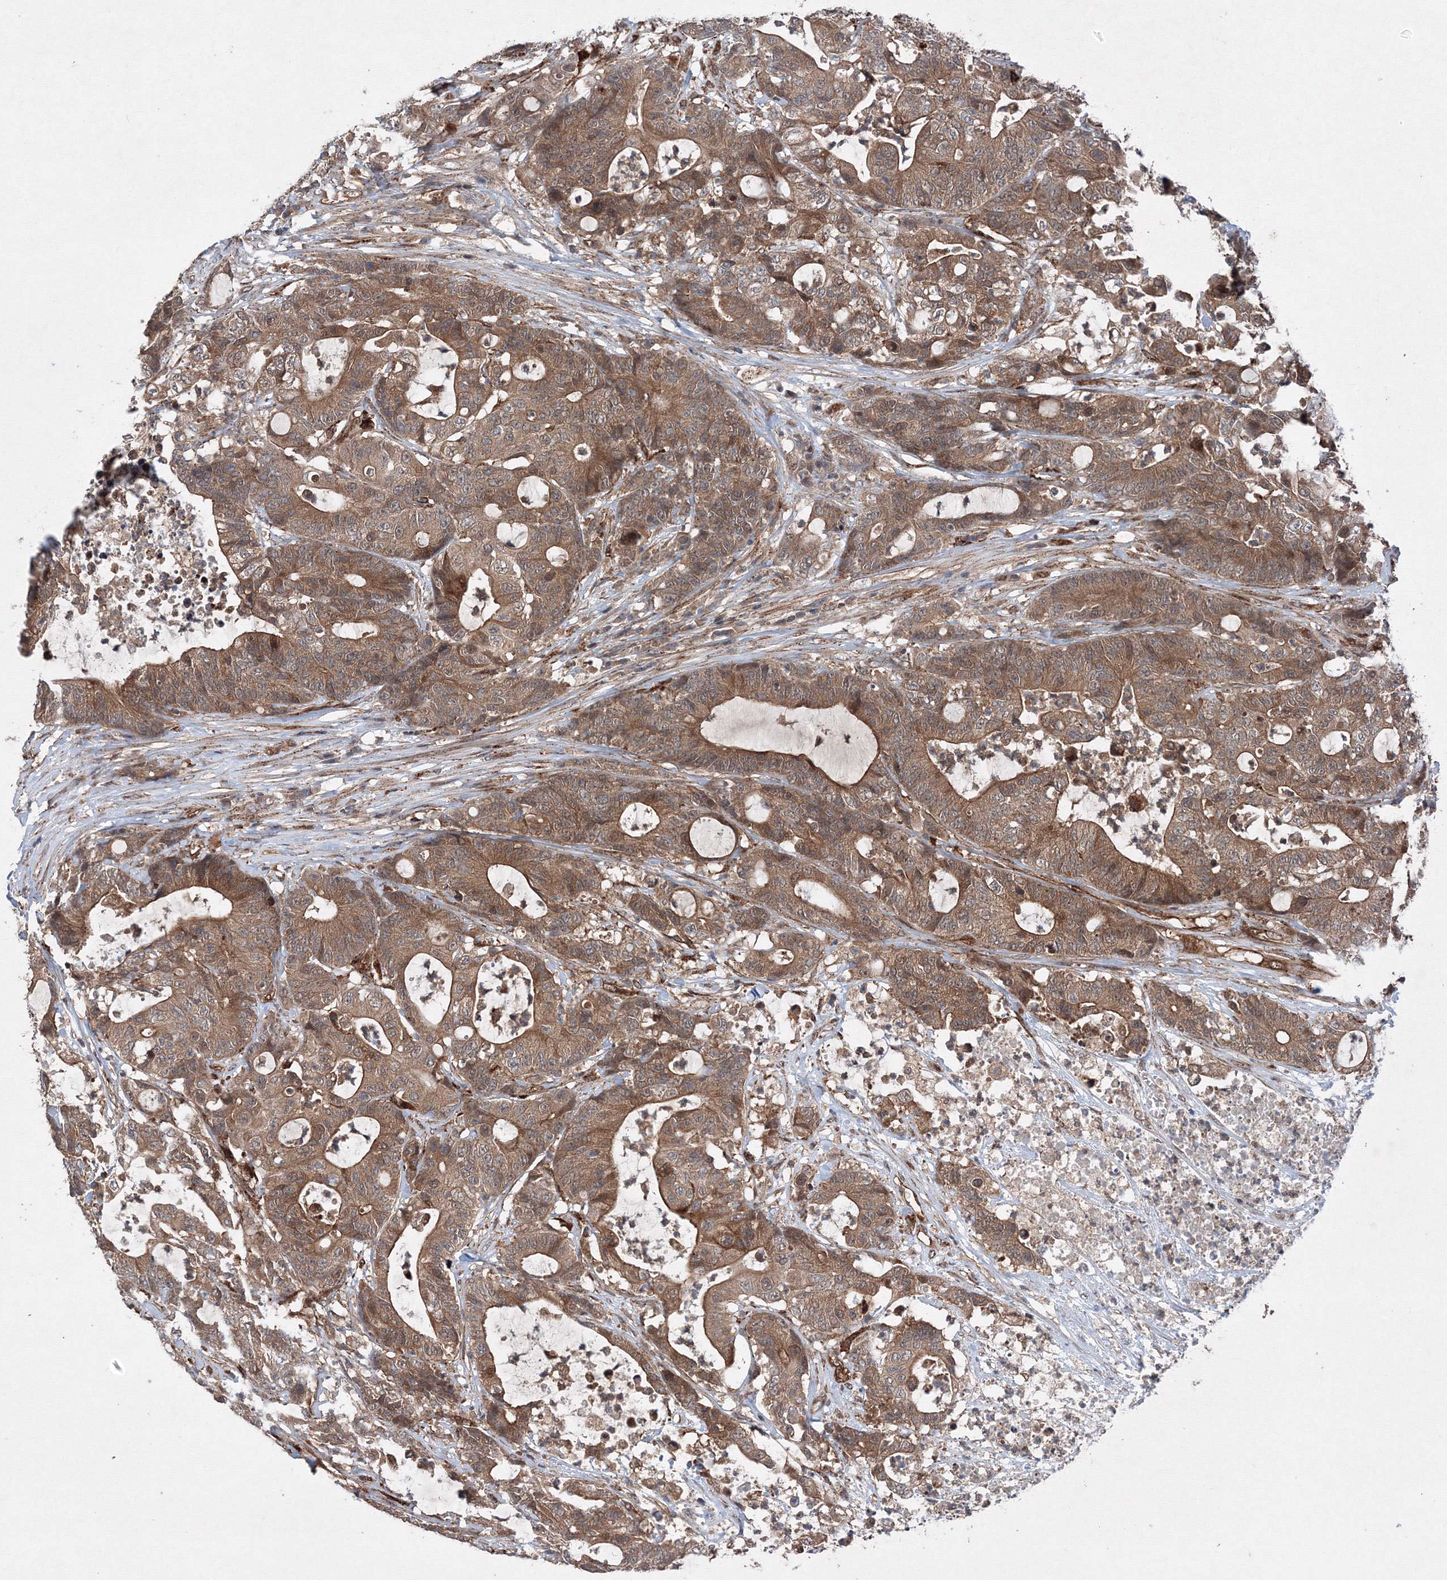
{"staining": {"intensity": "moderate", "quantity": ">75%", "location": "cytoplasmic/membranous"}, "tissue": "colorectal cancer", "cell_type": "Tumor cells", "image_type": "cancer", "snomed": [{"axis": "morphology", "description": "Adenocarcinoma, NOS"}, {"axis": "topography", "description": "Colon"}], "caption": "Immunohistochemical staining of human colorectal adenocarcinoma displays medium levels of moderate cytoplasmic/membranous staining in approximately >75% of tumor cells.", "gene": "DCTD", "patient": {"sex": "female", "age": 84}}